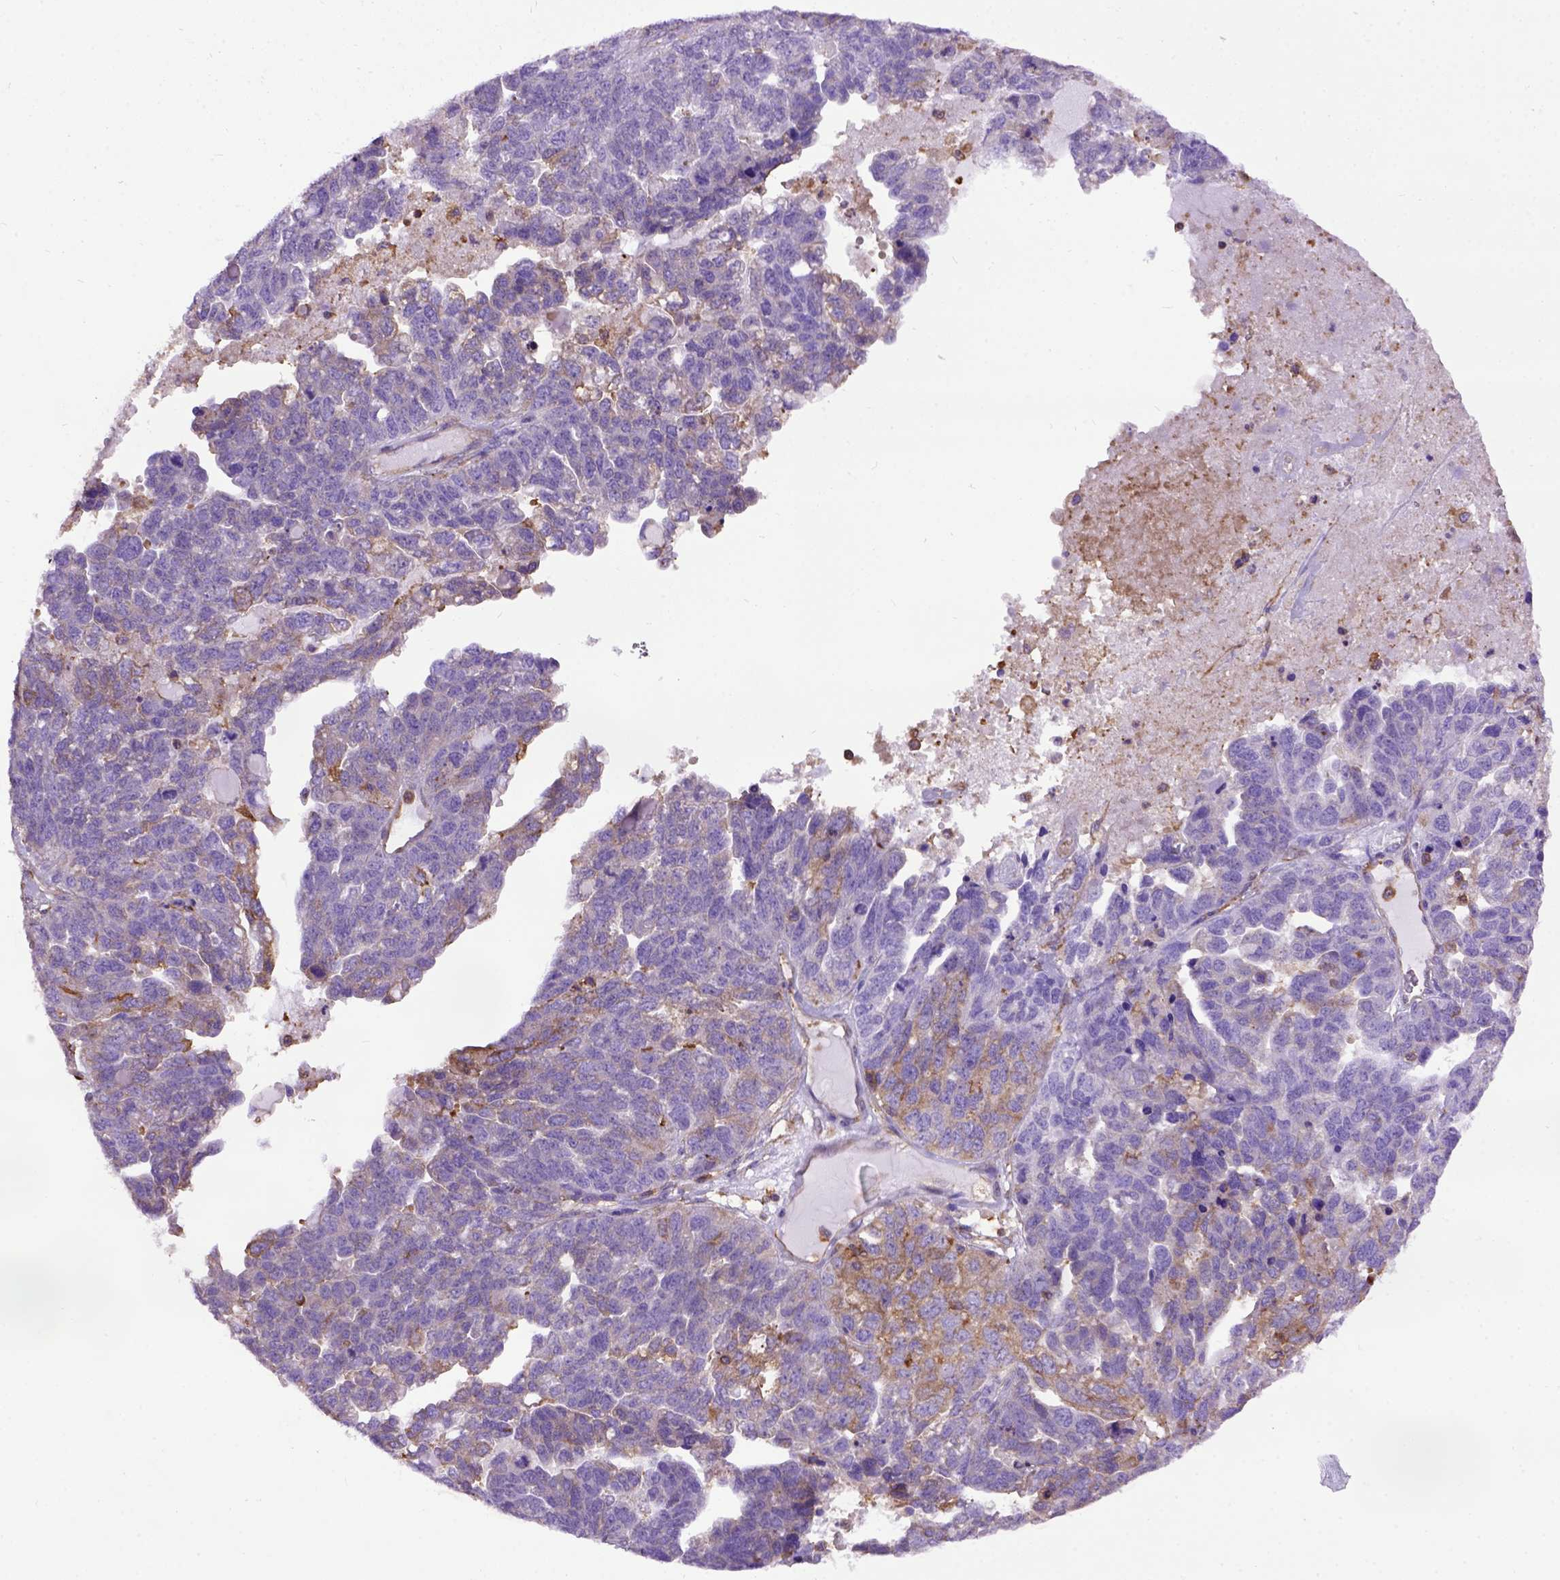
{"staining": {"intensity": "weak", "quantity": "<25%", "location": "cytoplasmic/membranous"}, "tissue": "ovarian cancer", "cell_type": "Tumor cells", "image_type": "cancer", "snomed": [{"axis": "morphology", "description": "Cystadenocarcinoma, serous, NOS"}, {"axis": "topography", "description": "Ovary"}], "caption": "Tumor cells are negative for brown protein staining in ovarian serous cystadenocarcinoma. (DAB immunohistochemistry visualized using brightfield microscopy, high magnification).", "gene": "MVP", "patient": {"sex": "female", "age": 71}}